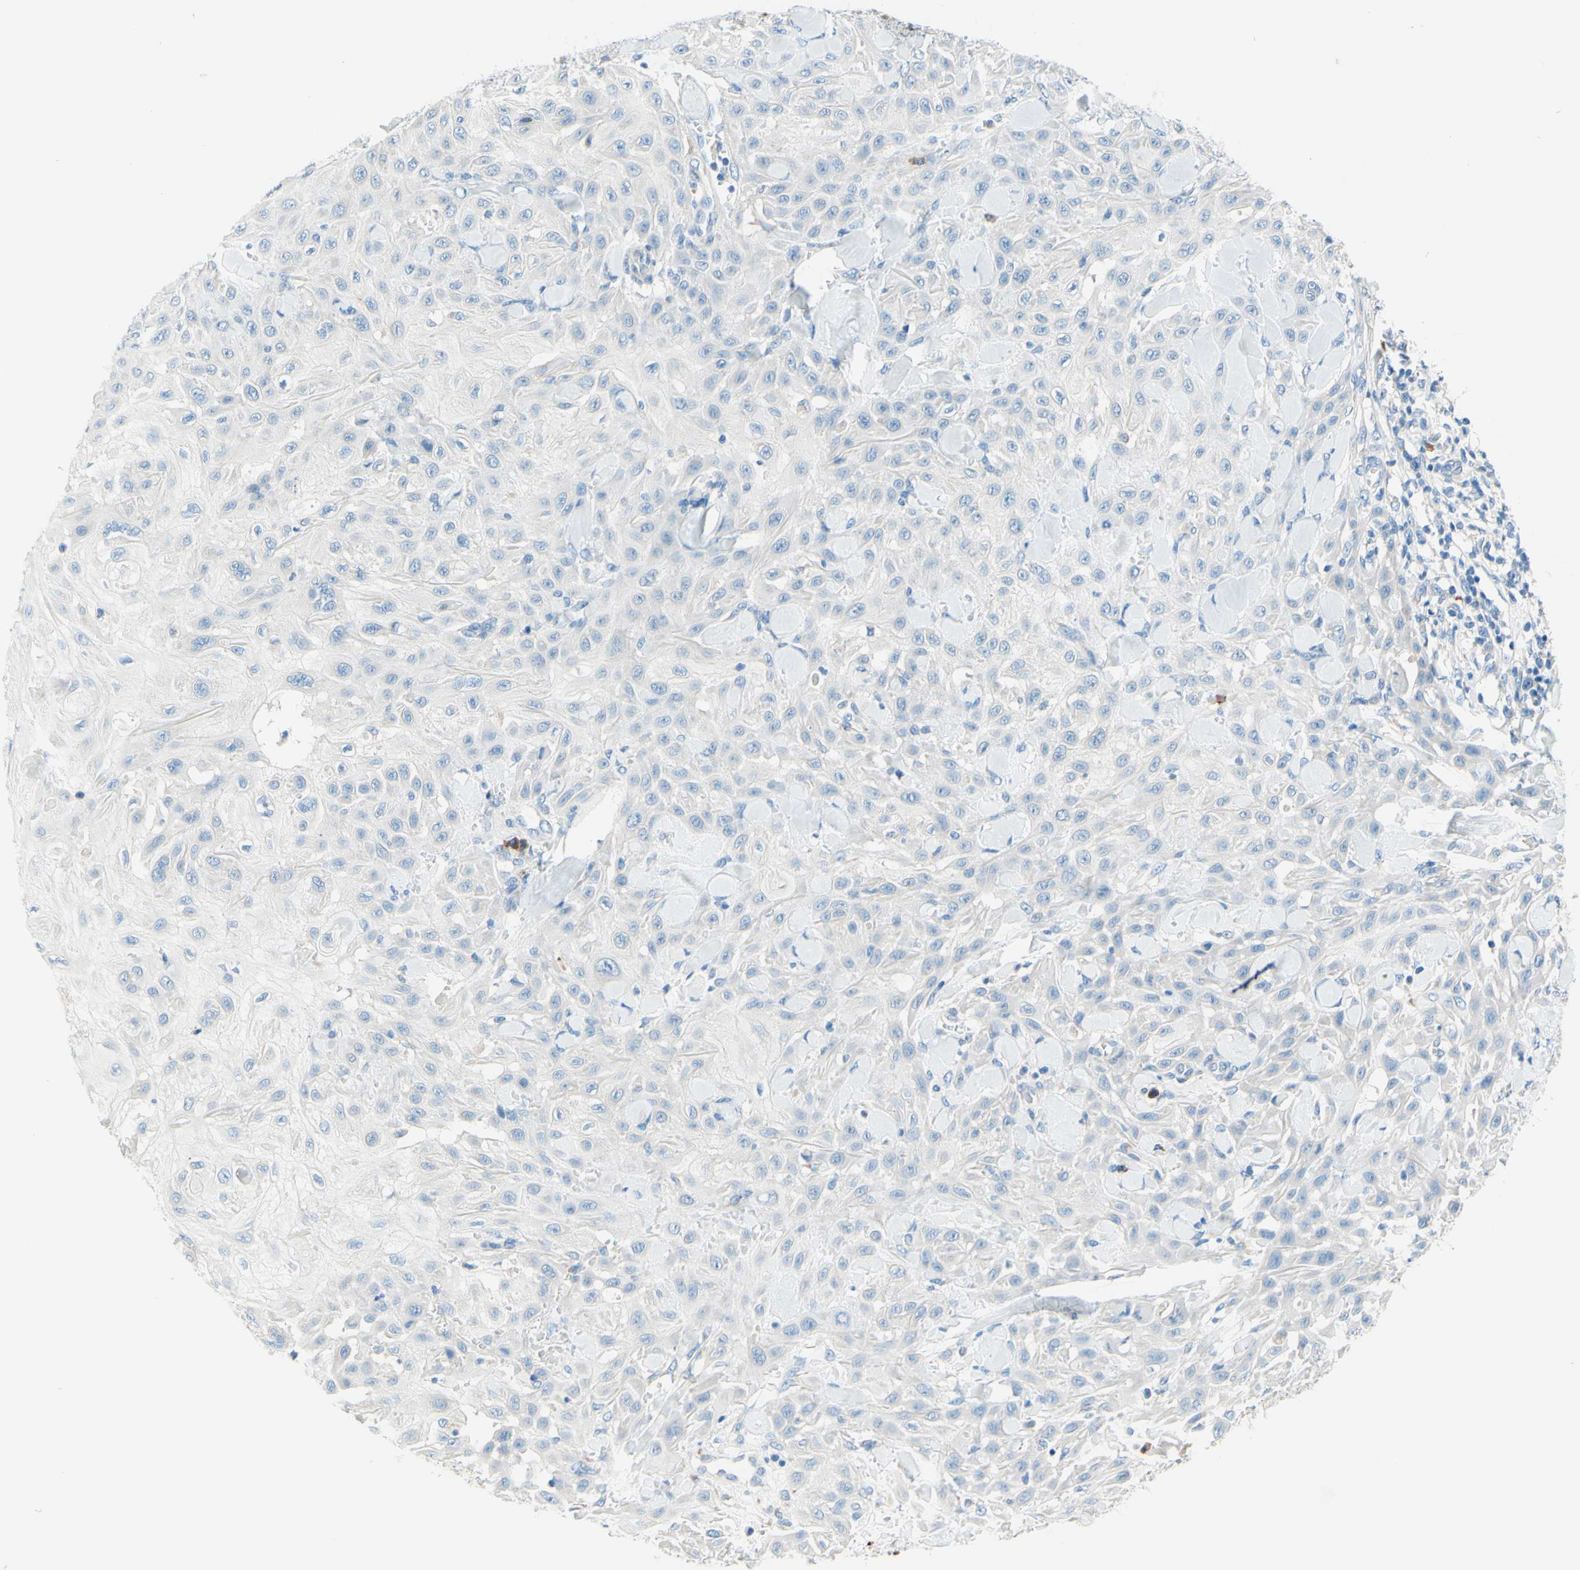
{"staining": {"intensity": "negative", "quantity": "none", "location": "none"}, "tissue": "skin cancer", "cell_type": "Tumor cells", "image_type": "cancer", "snomed": [{"axis": "morphology", "description": "Squamous cell carcinoma, NOS"}, {"axis": "topography", "description": "Skin"}], "caption": "The image reveals no significant staining in tumor cells of skin cancer.", "gene": "PASD1", "patient": {"sex": "male", "age": 24}}